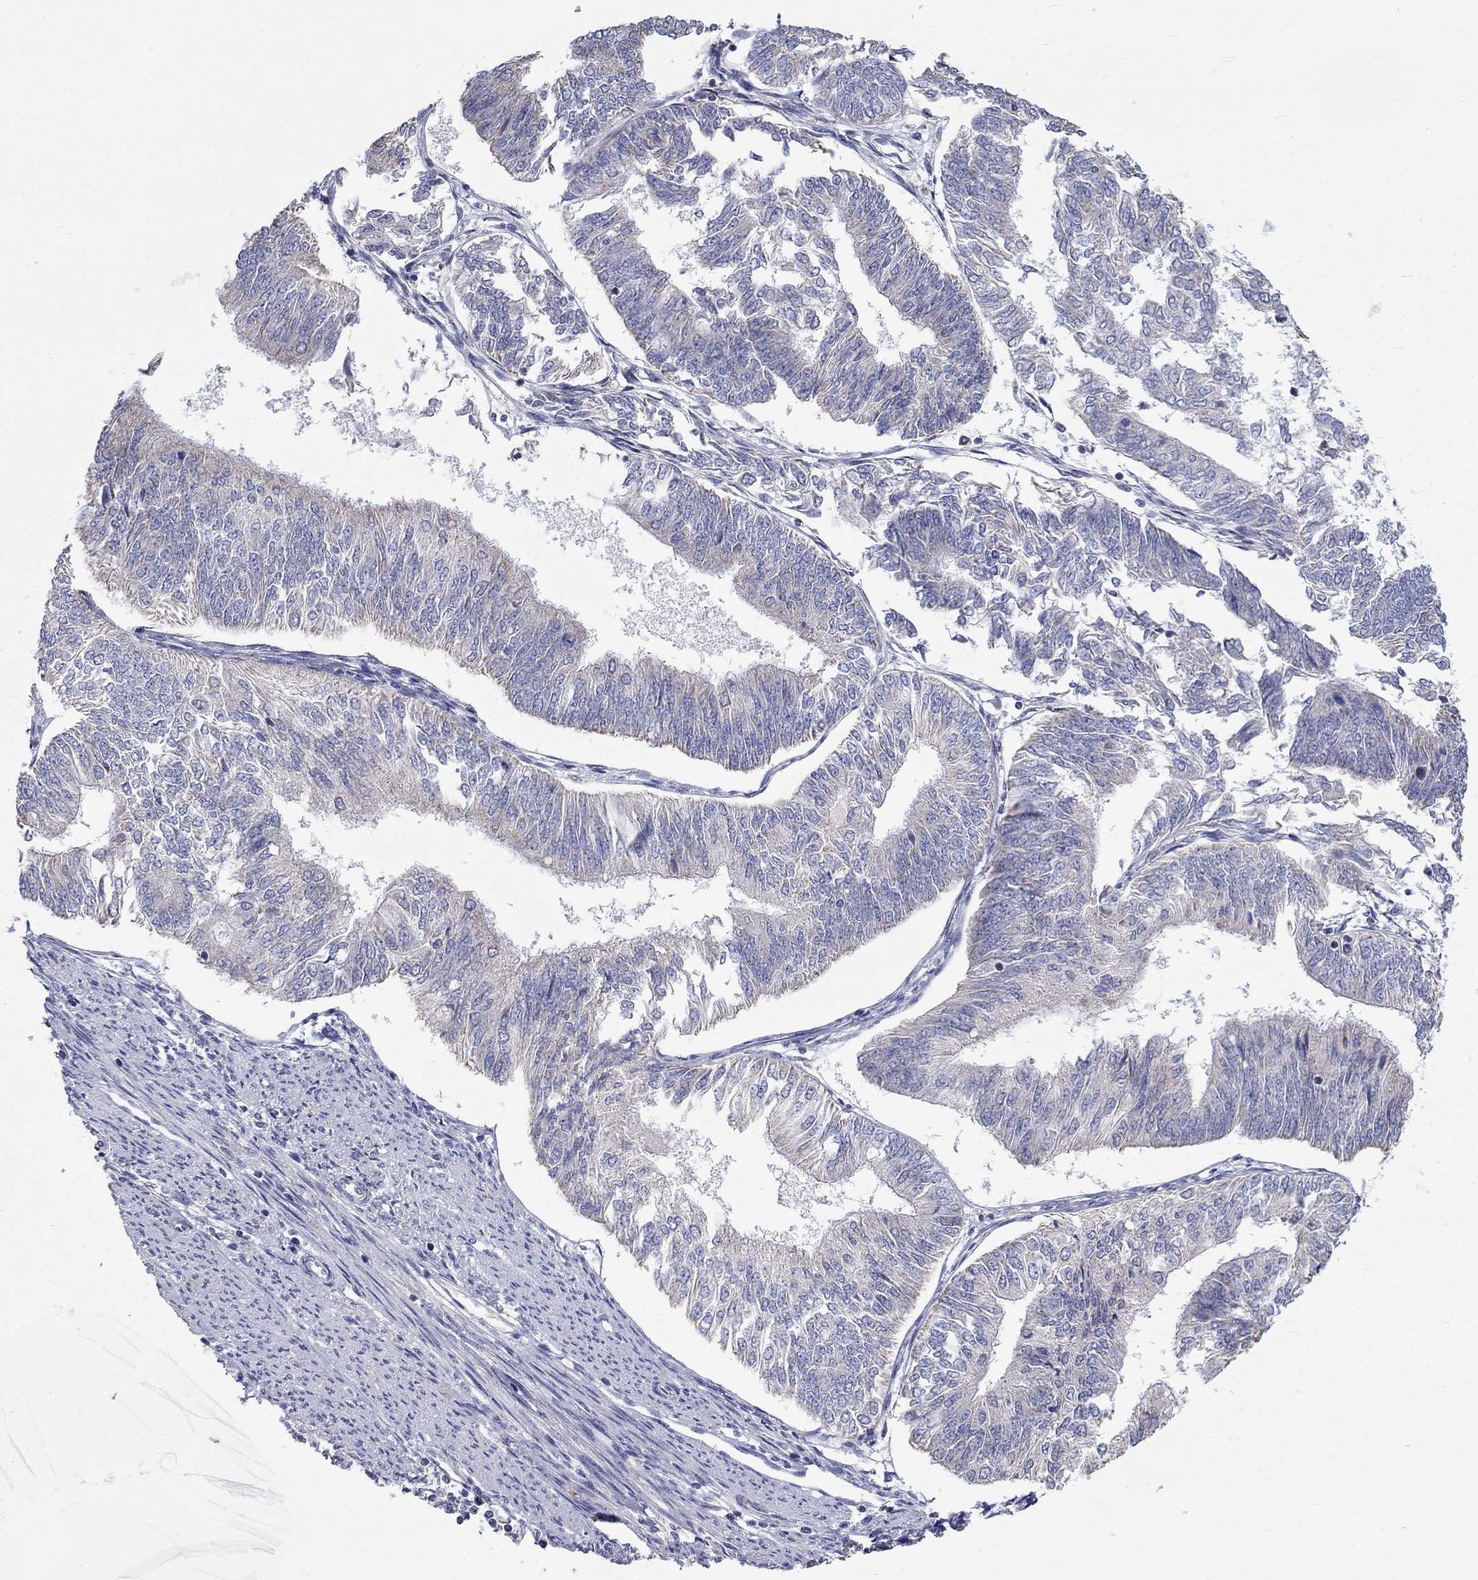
{"staining": {"intensity": "negative", "quantity": "none", "location": "none"}, "tissue": "endometrial cancer", "cell_type": "Tumor cells", "image_type": "cancer", "snomed": [{"axis": "morphology", "description": "Adenocarcinoma, NOS"}, {"axis": "topography", "description": "Endometrium"}], "caption": "High power microscopy histopathology image of an immunohistochemistry micrograph of endometrial cancer (adenocarcinoma), revealing no significant staining in tumor cells.", "gene": "RCAN1", "patient": {"sex": "female", "age": 58}}